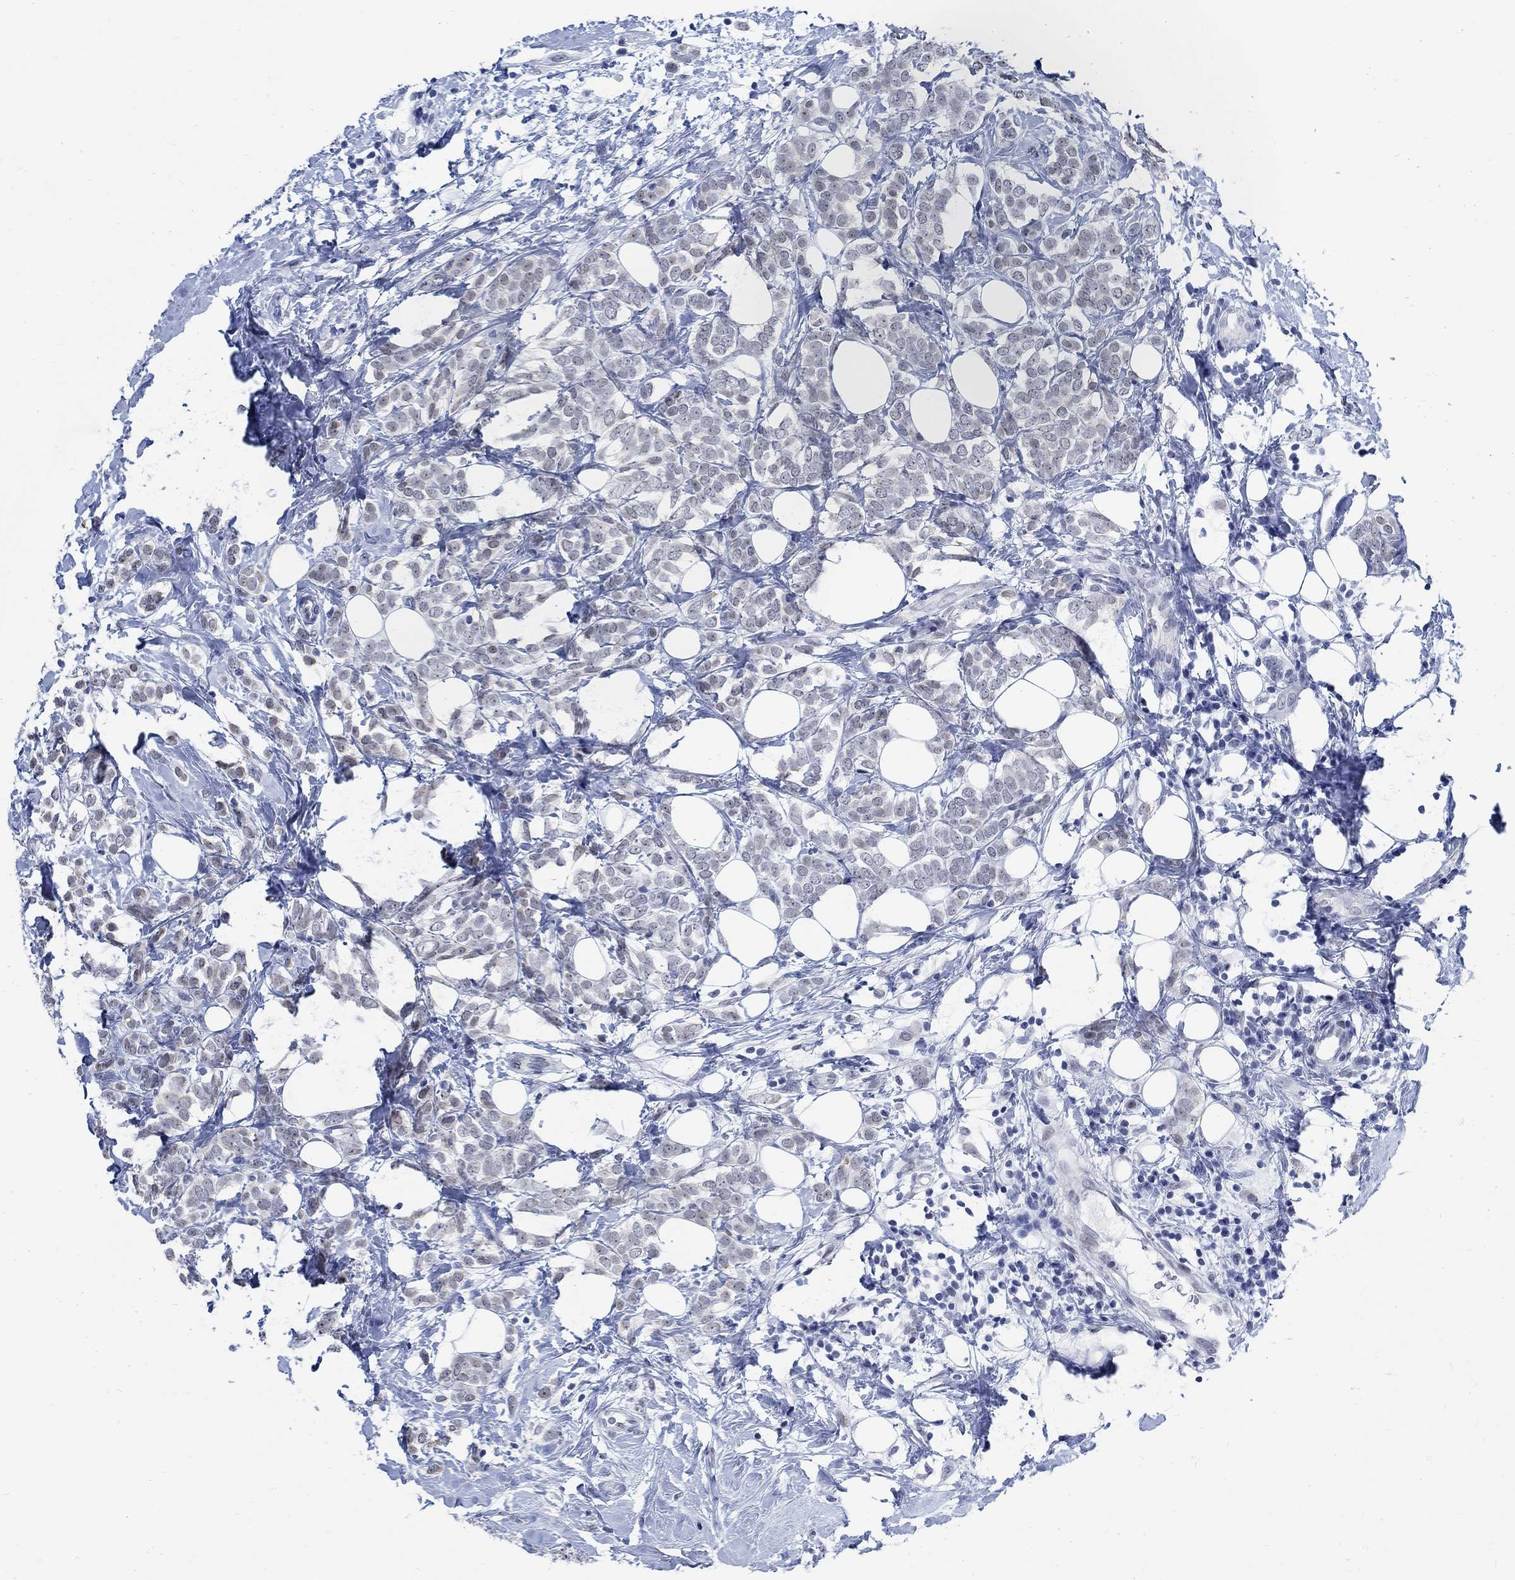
{"staining": {"intensity": "weak", "quantity": "<25%", "location": "nuclear"}, "tissue": "breast cancer", "cell_type": "Tumor cells", "image_type": "cancer", "snomed": [{"axis": "morphology", "description": "Lobular carcinoma"}, {"axis": "topography", "description": "Breast"}], "caption": "High power microscopy micrograph of an IHC histopathology image of breast lobular carcinoma, revealing no significant staining in tumor cells.", "gene": "DLK1", "patient": {"sex": "female", "age": 49}}